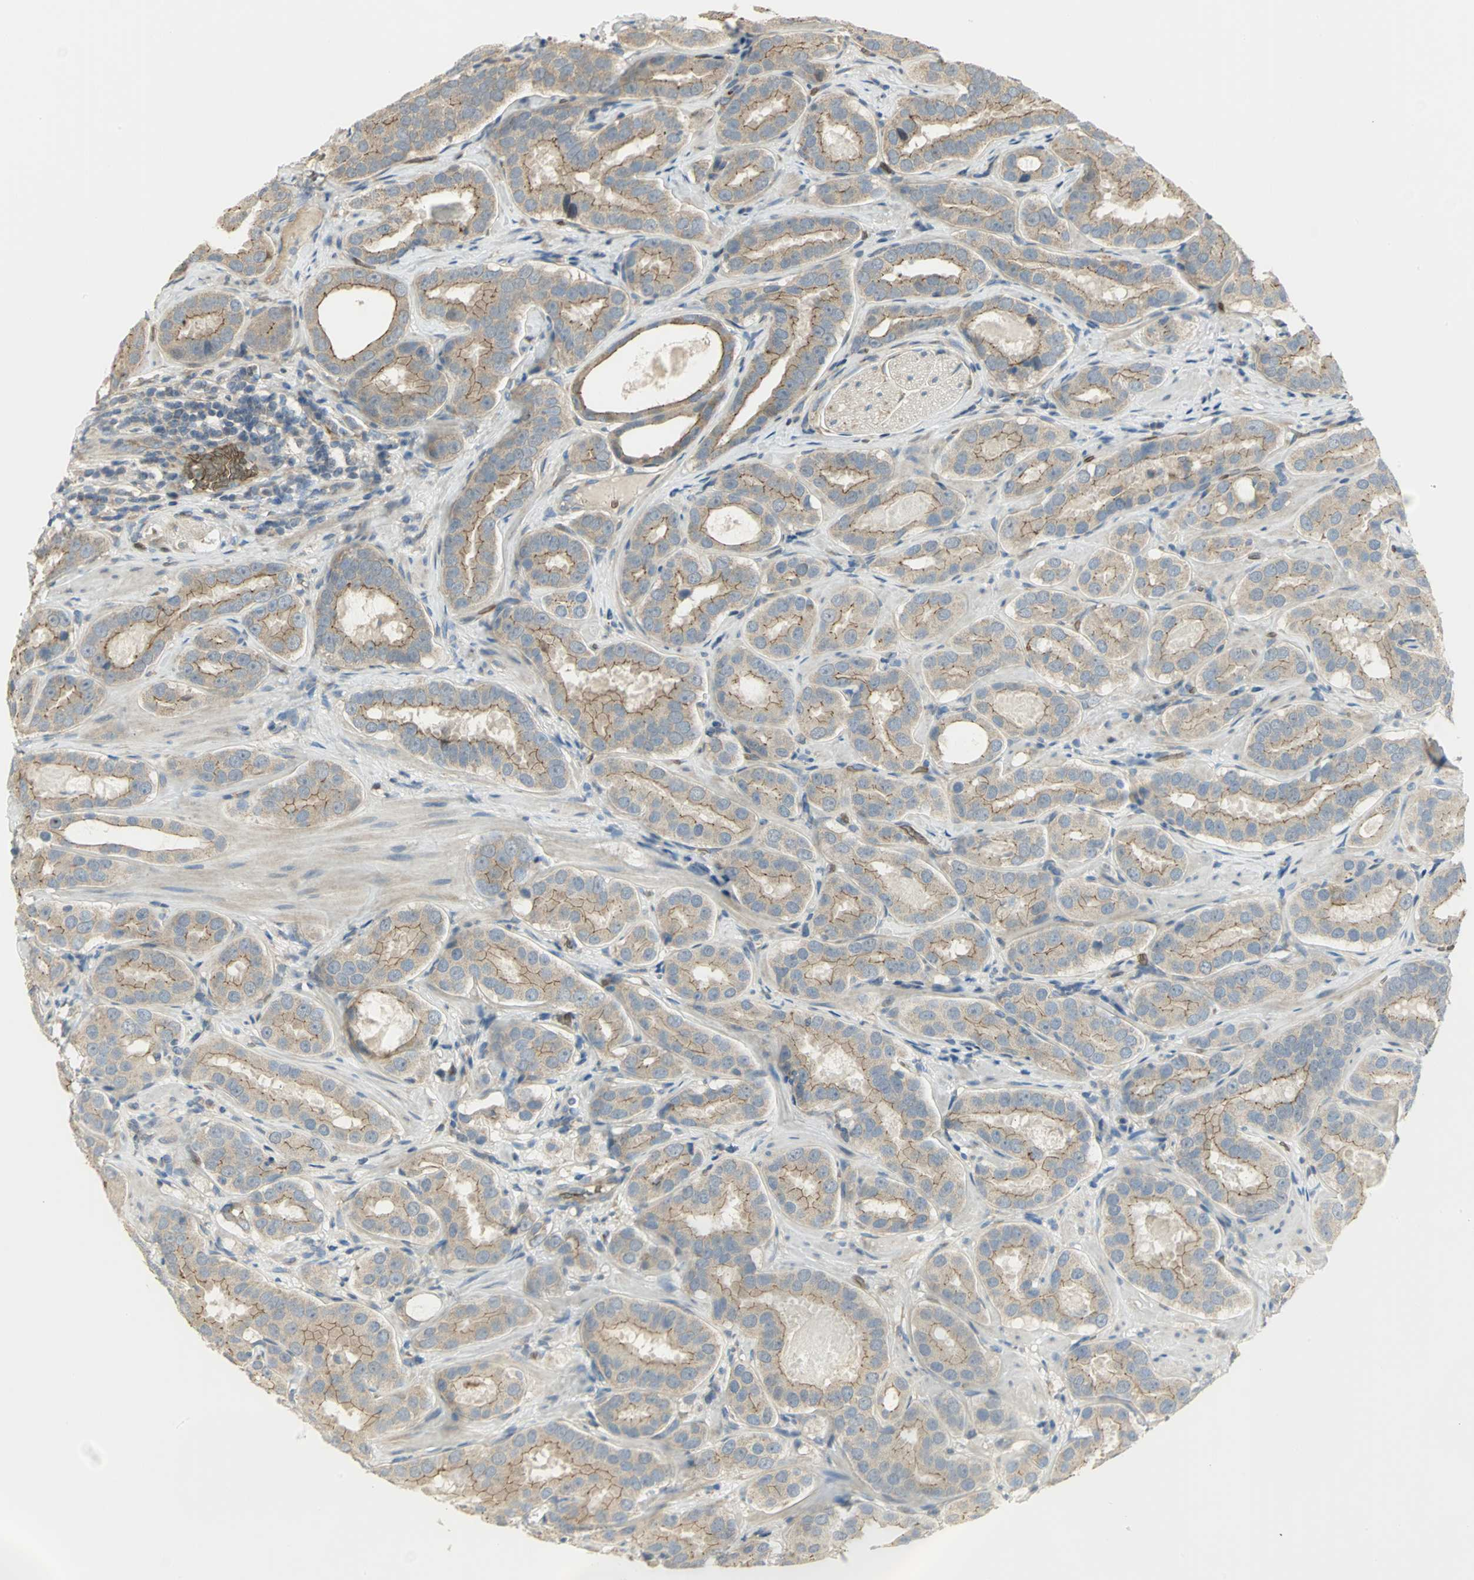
{"staining": {"intensity": "moderate", "quantity": ">75%", "location": "cytoplasmic/membranous"}, "tissue": "prostate cancer", "cell_type": "Tumor cells", "image_type": "cancer", "snomed": [{"axis": "morphology", "description": "Adenocarcinoma, Low grade"}, {"axis": "topography", "description": "Prostate"}], "caption": "Immunohistochemical staining of prostate adenocarcinoma (low-grade) reveals medium levels of moderate cytoplasmic/membranous protein positivity in approximately >75% of tumor cells.", "gene": "ANK1", "patient": {"sex": "male", "age": 59}}